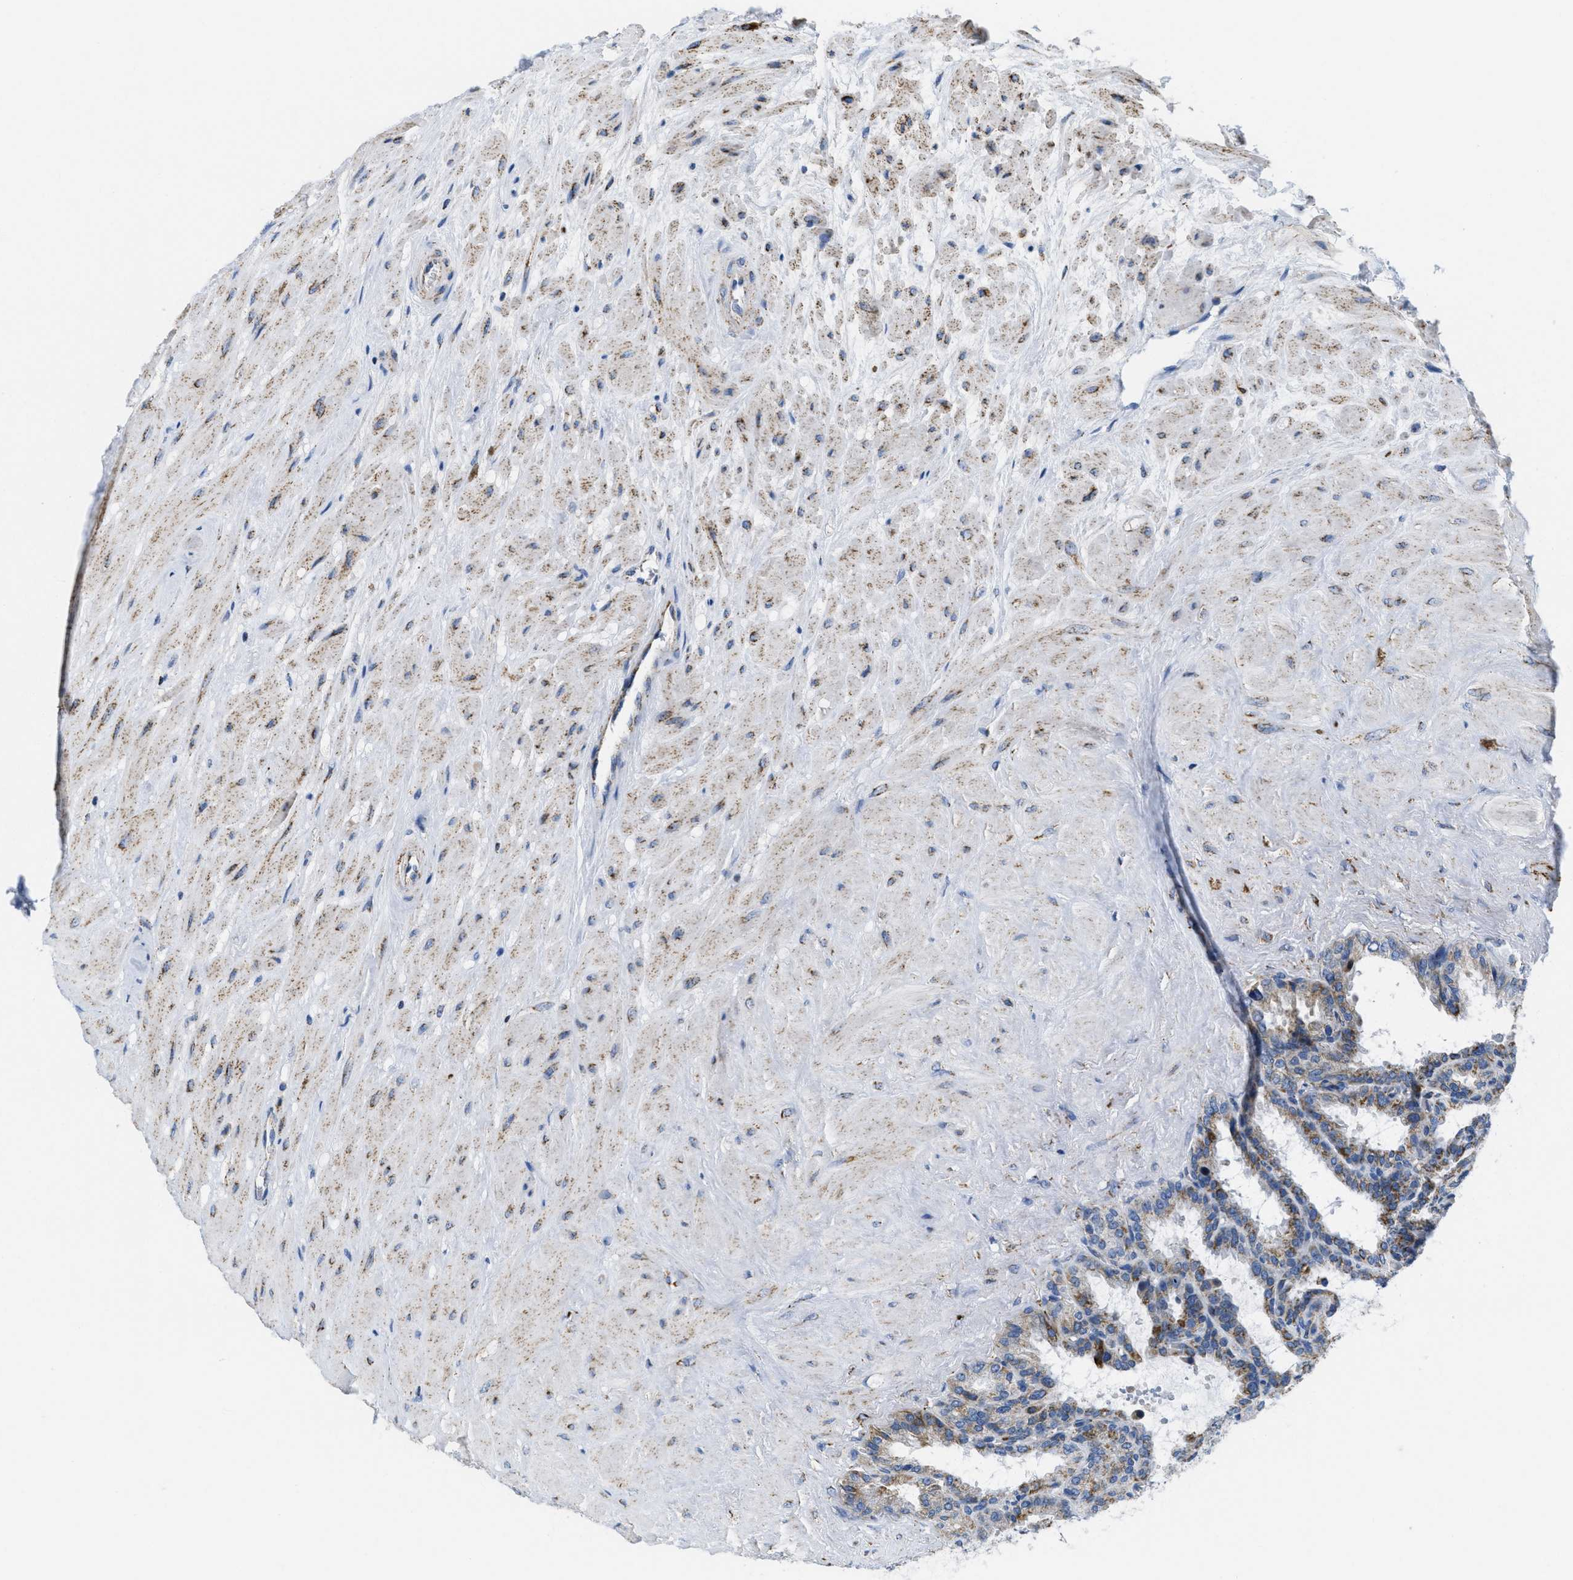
{"staining": {"intensity": "moderate", "quantity": ">75%", "location": "cytoplasmic/membranous"}, "tissue": "seminal vesicle", "cell_type": "Glandular cells", "image_type": "normal", "snomed": [{"axis": "morphology", "description": "Normal tissue, NOS"}, {"axis": "topography", "description": "Seminal veicle"}], "caption": "This is a micrograph of immunohistochemistry staining of unremarkable seminal vesicle, which shows moderate expression in the cytoplasmic/membranous of glandular cells.", "gene": "KCNJ5", "patient": {"sex": "male", "age": 46}}